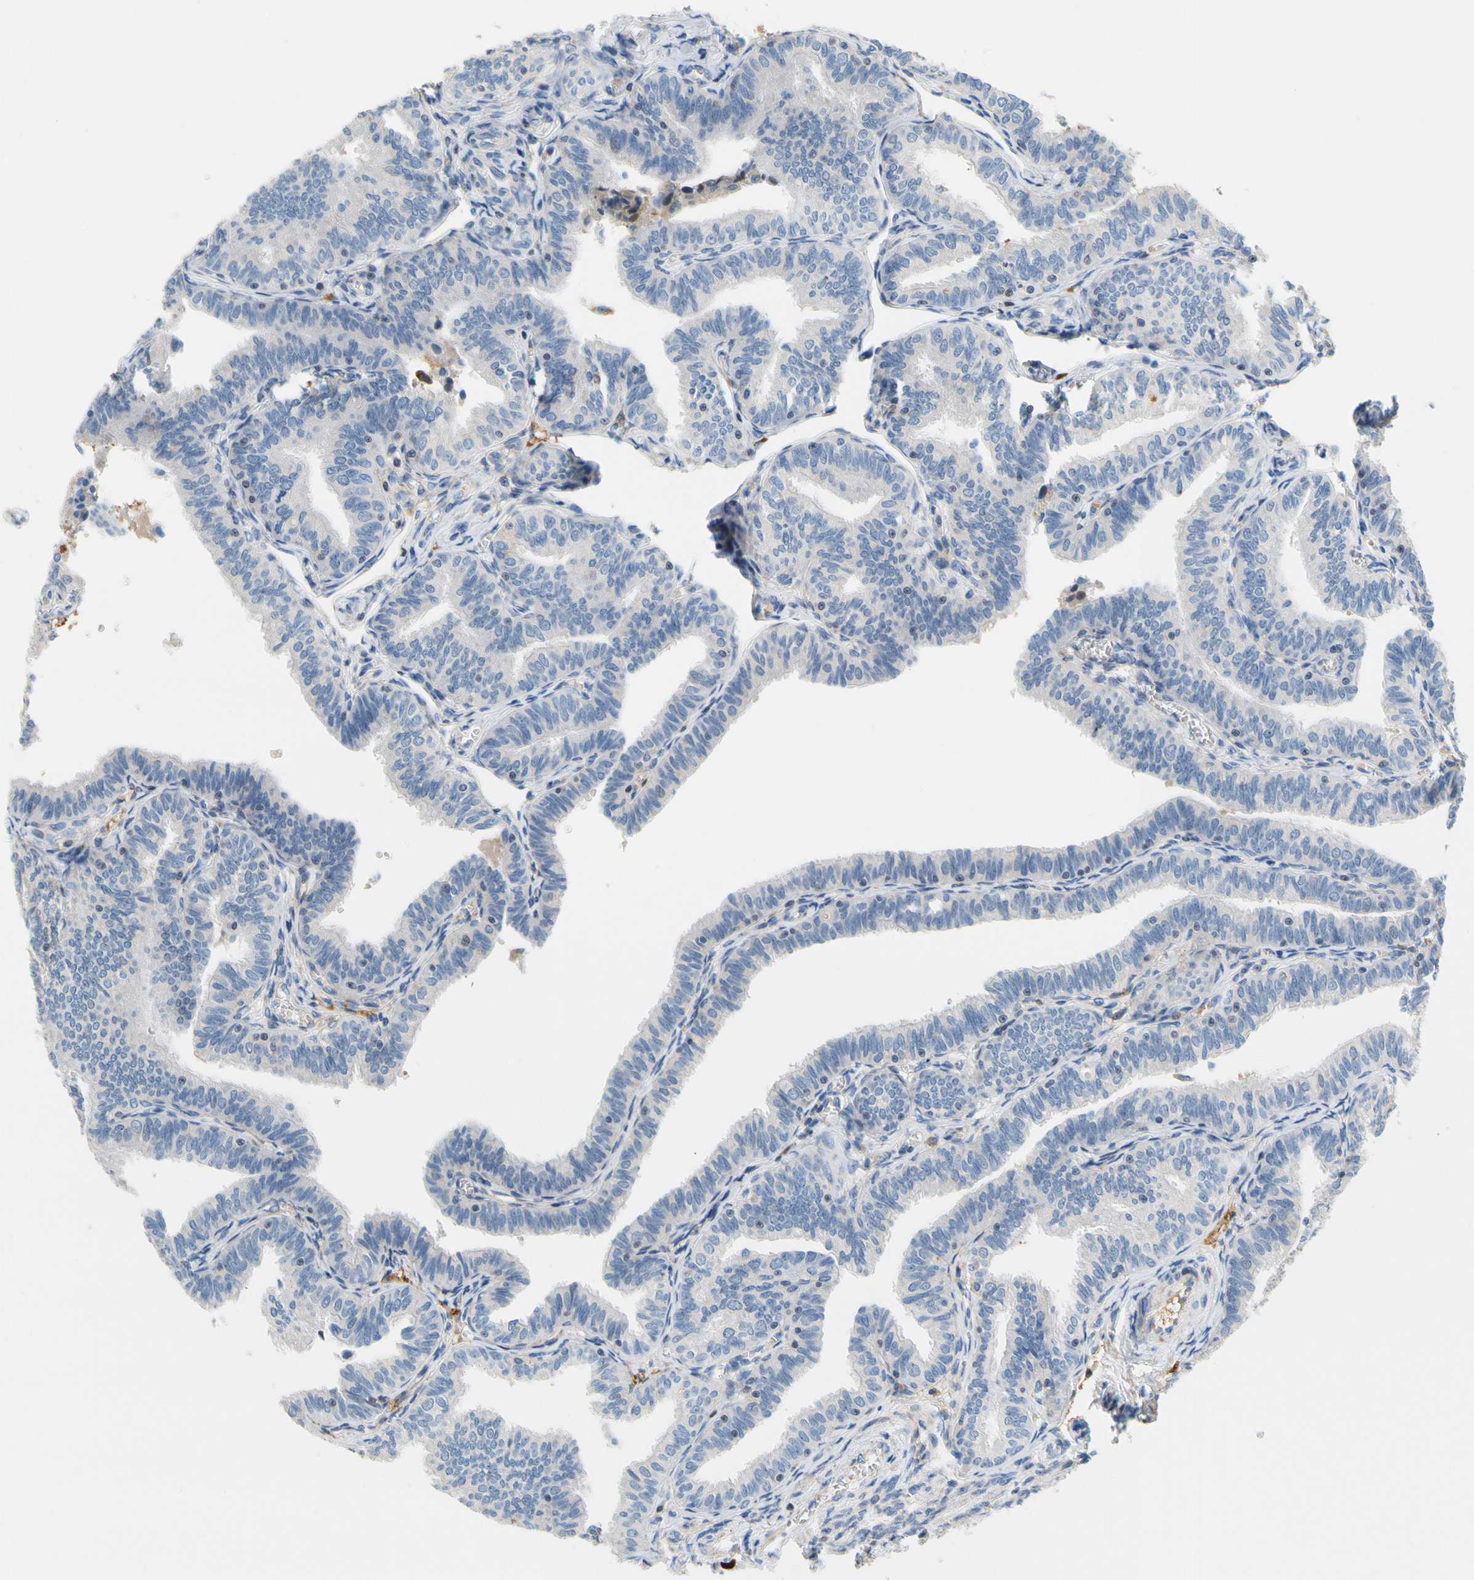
{"staining": {"intensity": "negative", "quantity": "none", "location": "none"}, "tissue": "fallopian tube", "cell_type": "Glandular cells", "image_type": "normal", "snomed": [{"axis": "morphology", "description": "Normal tissue, NOS"}, {"axis": "topography", "description": "Fallopian tube"}], "caption": "This is an immunohistochemistry (IHC) image of normal human fallopian tube. There is no staining in glandular cells.", "gene": "SP140", "patient": {"sex": "female", "age": 46}}